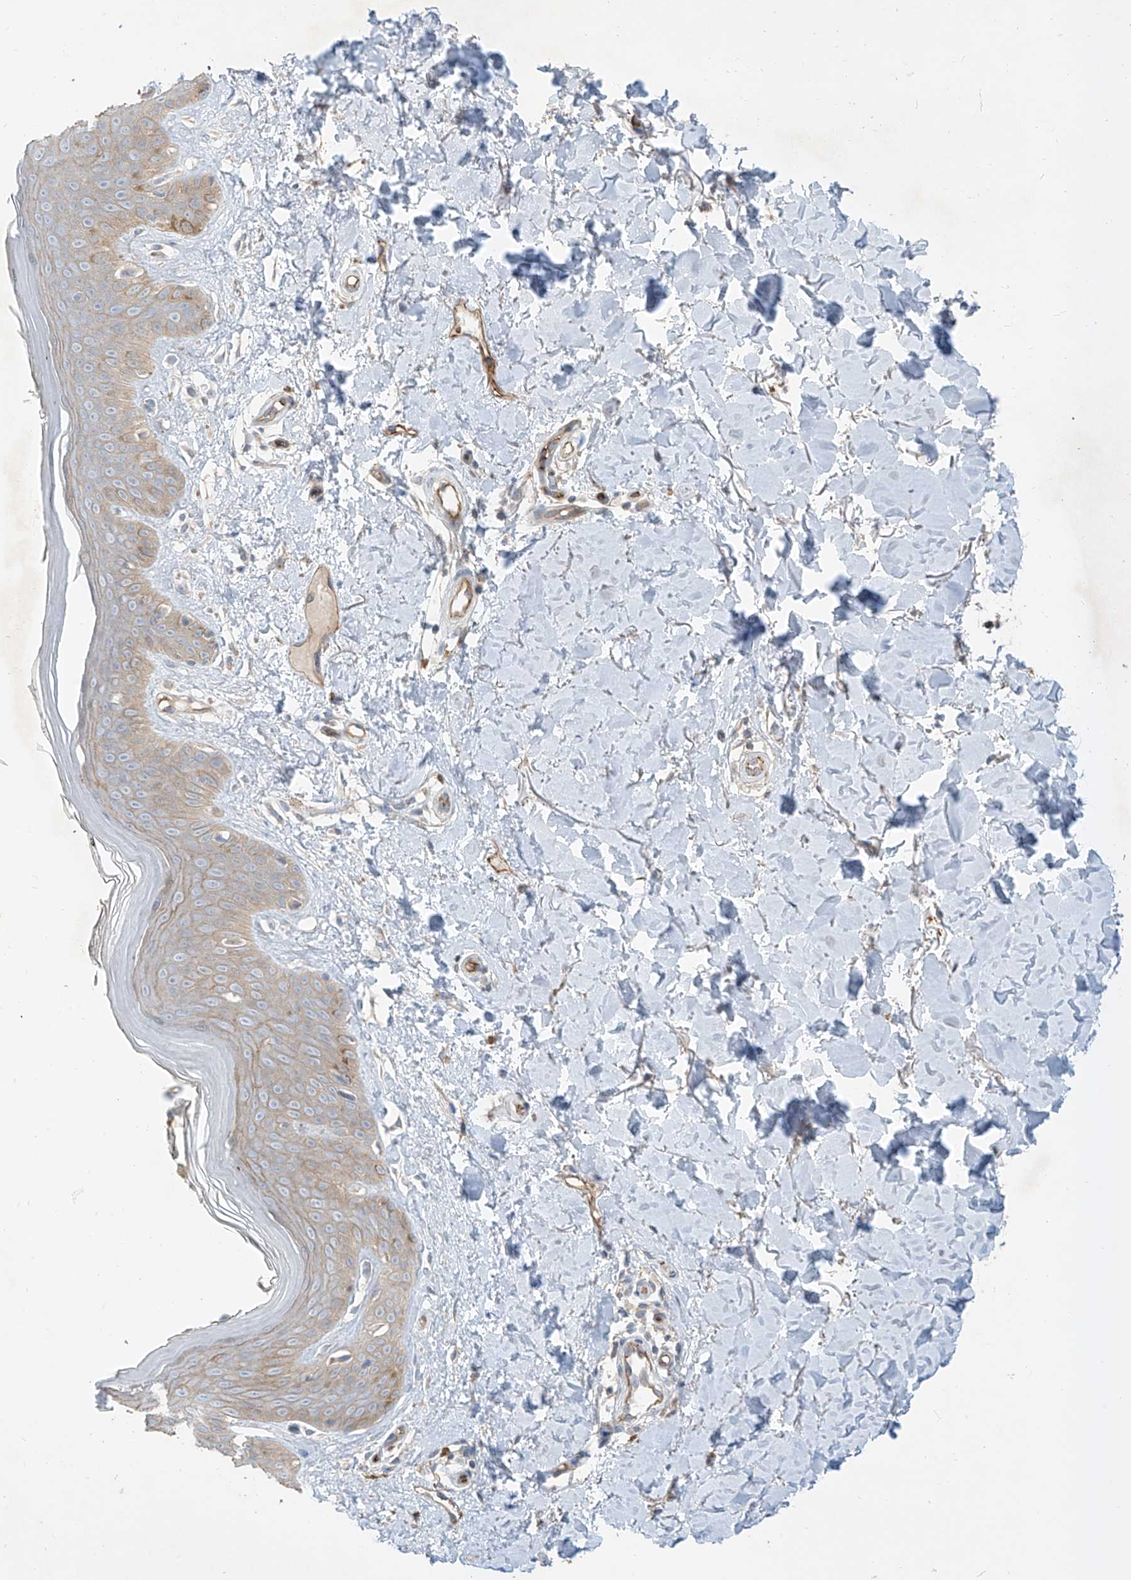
{"staining": {"intensity": "weak", "quantity": ">75%", "location": "cytoplasmic/membranous"}, "tissue": "skin", "cell_type": "Fibroblasts", "image_type": "normal", "snomed": [{"axis": "morphology", "description": "Normal tissue, NOS"}, {"axis": "topography", "description": "Skin"}], "caption": "The histopathology image displays staining of benign skin, revealing weak cytoplasmic/membranous protein positivity (brown color) within fibroblasts.", "gene": "EPHX4", "patient": {"sex": "female", "age": 64}}